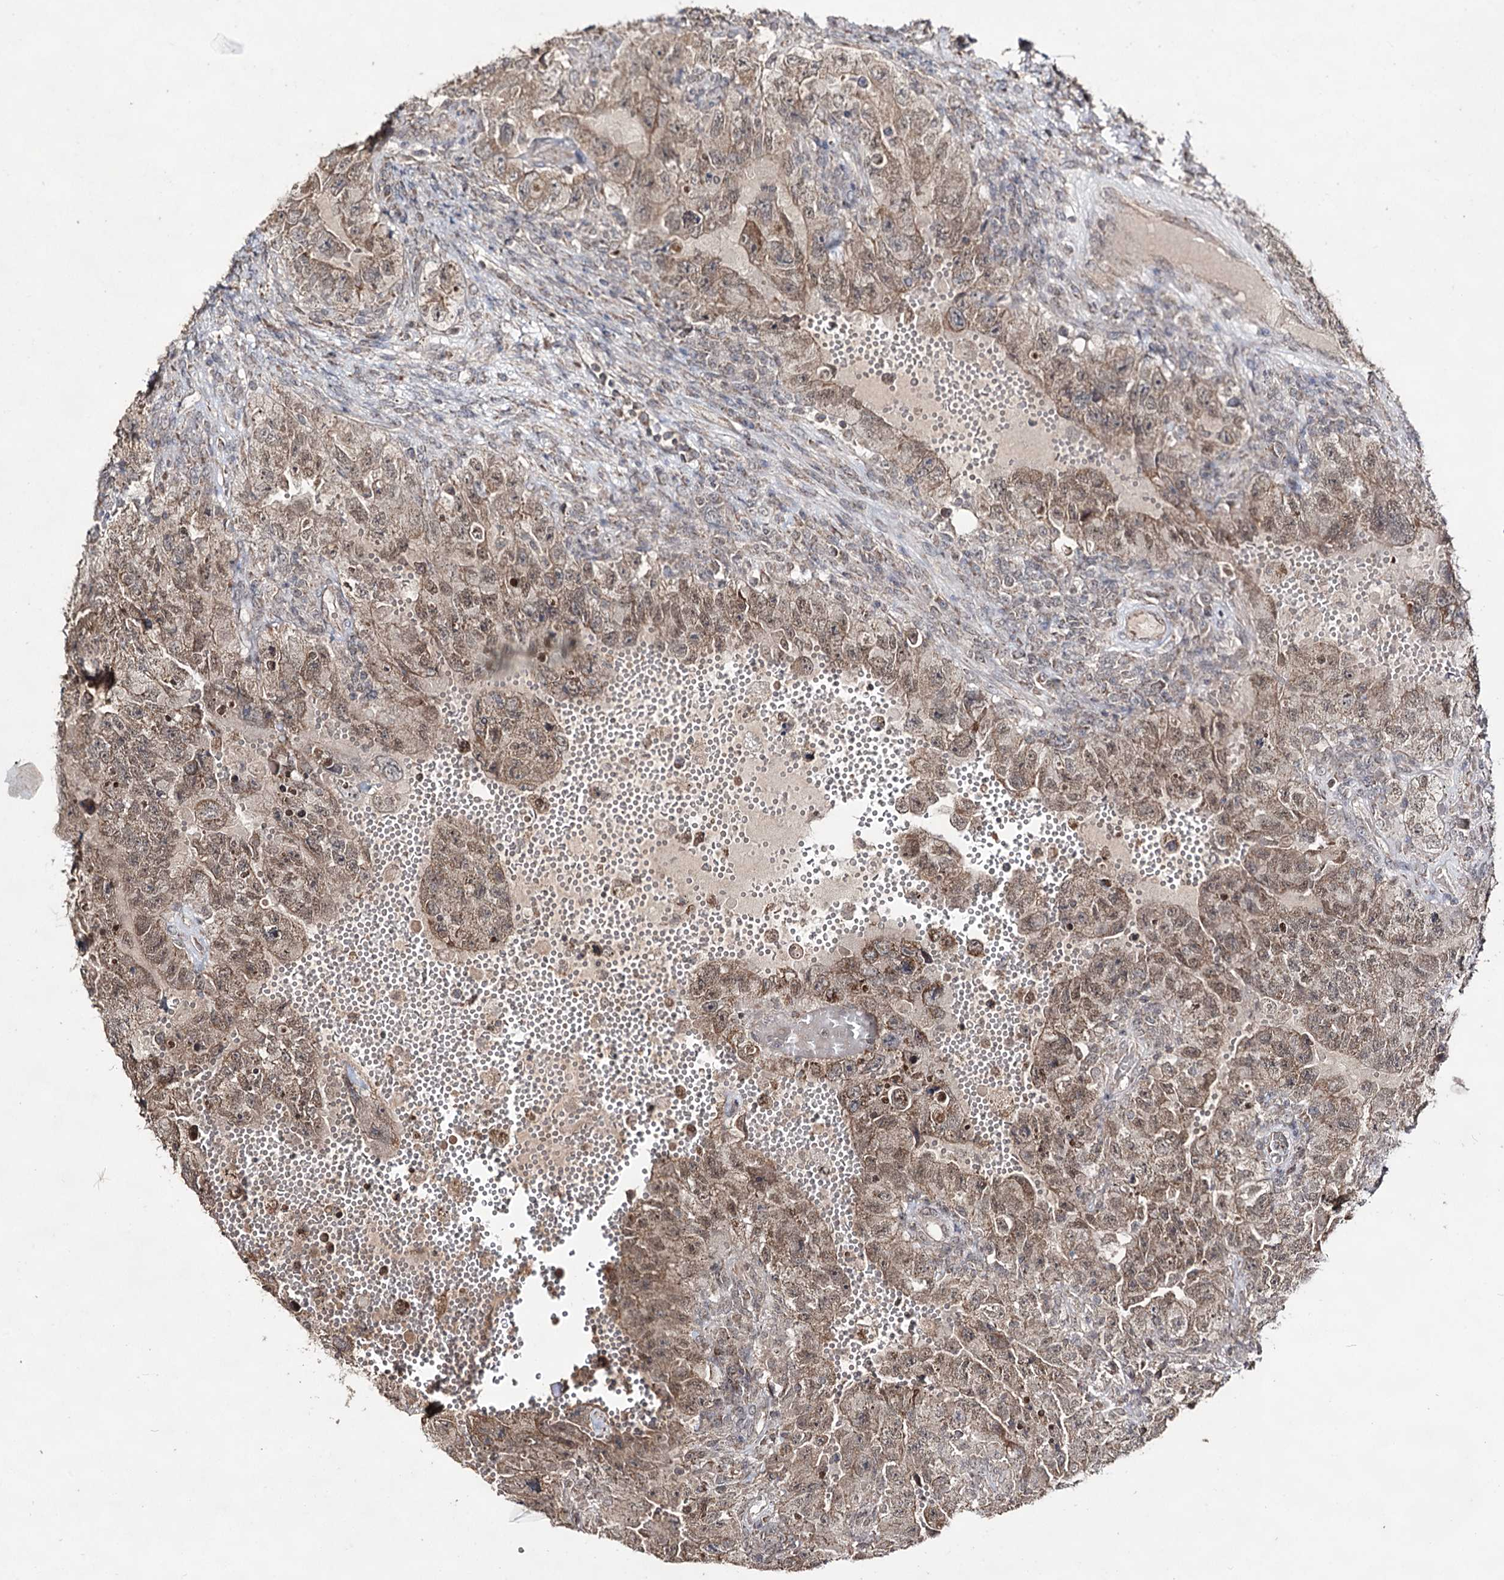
{"staining": {"intensity": "moderate", "quantity": ">75%", "location": "cytoplasmic/membranous,nuclear"}, "tissue": "testis cancer", "cell_type": "Tumor cells", "image_type": "cancer", "snomed": [{"axis": "morphology", "description": "Carcinoma, Embryonal, NOS"}, {"axis": "topography", "description": "Testis"}], "caption": "Approximately >75% of tumor cells in testis embryonal carcinoma exhibit moderate cytoplasmic/membranous and nuclear protein positivity as visualized by brown immunohistochemical staining.", "gene": "ACTR6", "patient": {"sex": "male", "age": 26}}